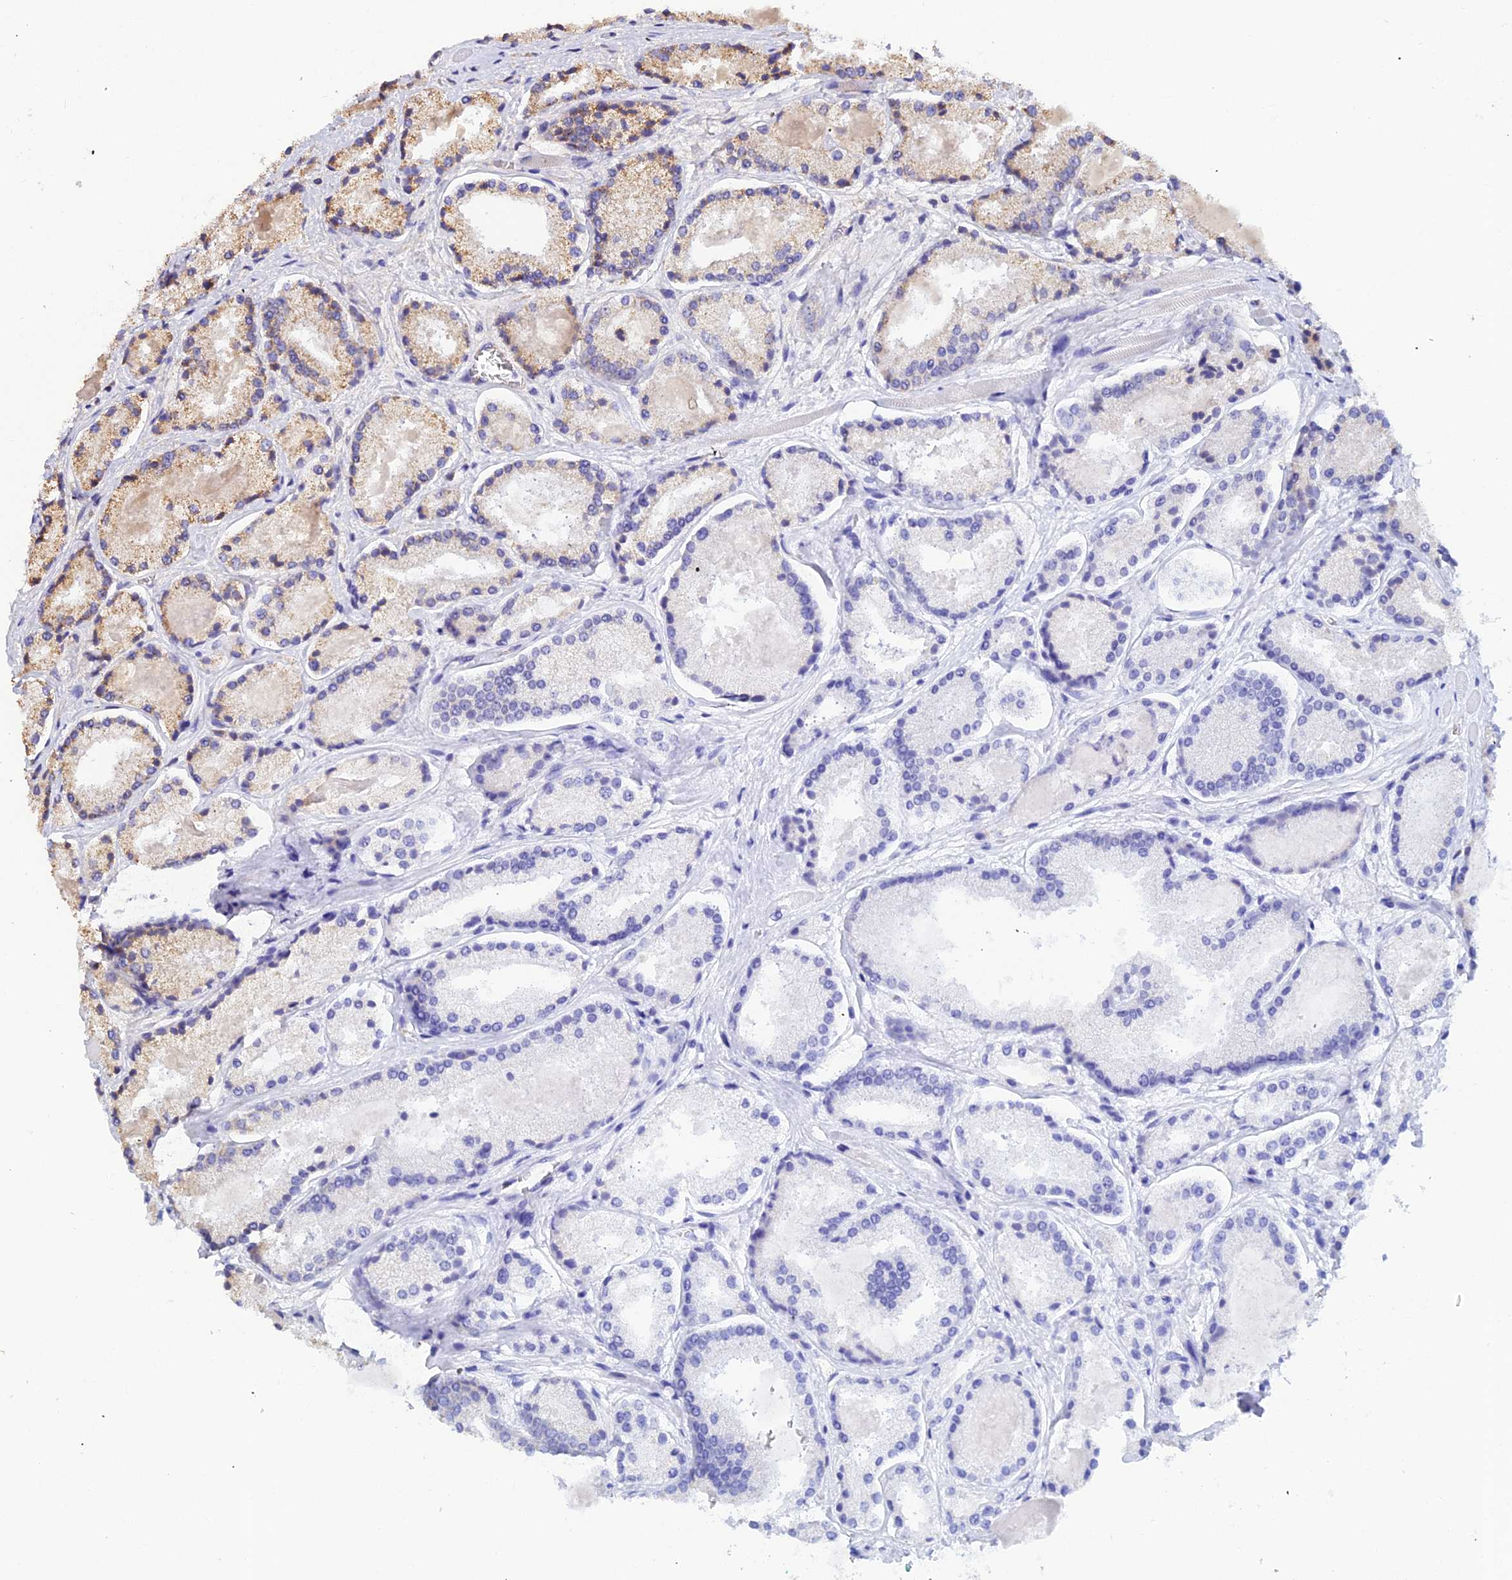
{"staining": {"intensity": "weak", "quantity": "<25%", "location": "cytoplasmic/membranous"}, "tissue": "prostate cancer", "cell_type": "Tumor cells", "image_type": "cancer", "snomed": [{"axis": "morphology", "description": "Adenocarcinoma, High grade"}, {"axis": "topography", "description": "Prostate"}], "caption": "Protein analysis of prostate cancer (adenocarcinoma (high-grade)) demonstrates no significant expression in tumor cells.", "gene": "ASPHD1", "patient": {"sex": "male", "age": 67}}